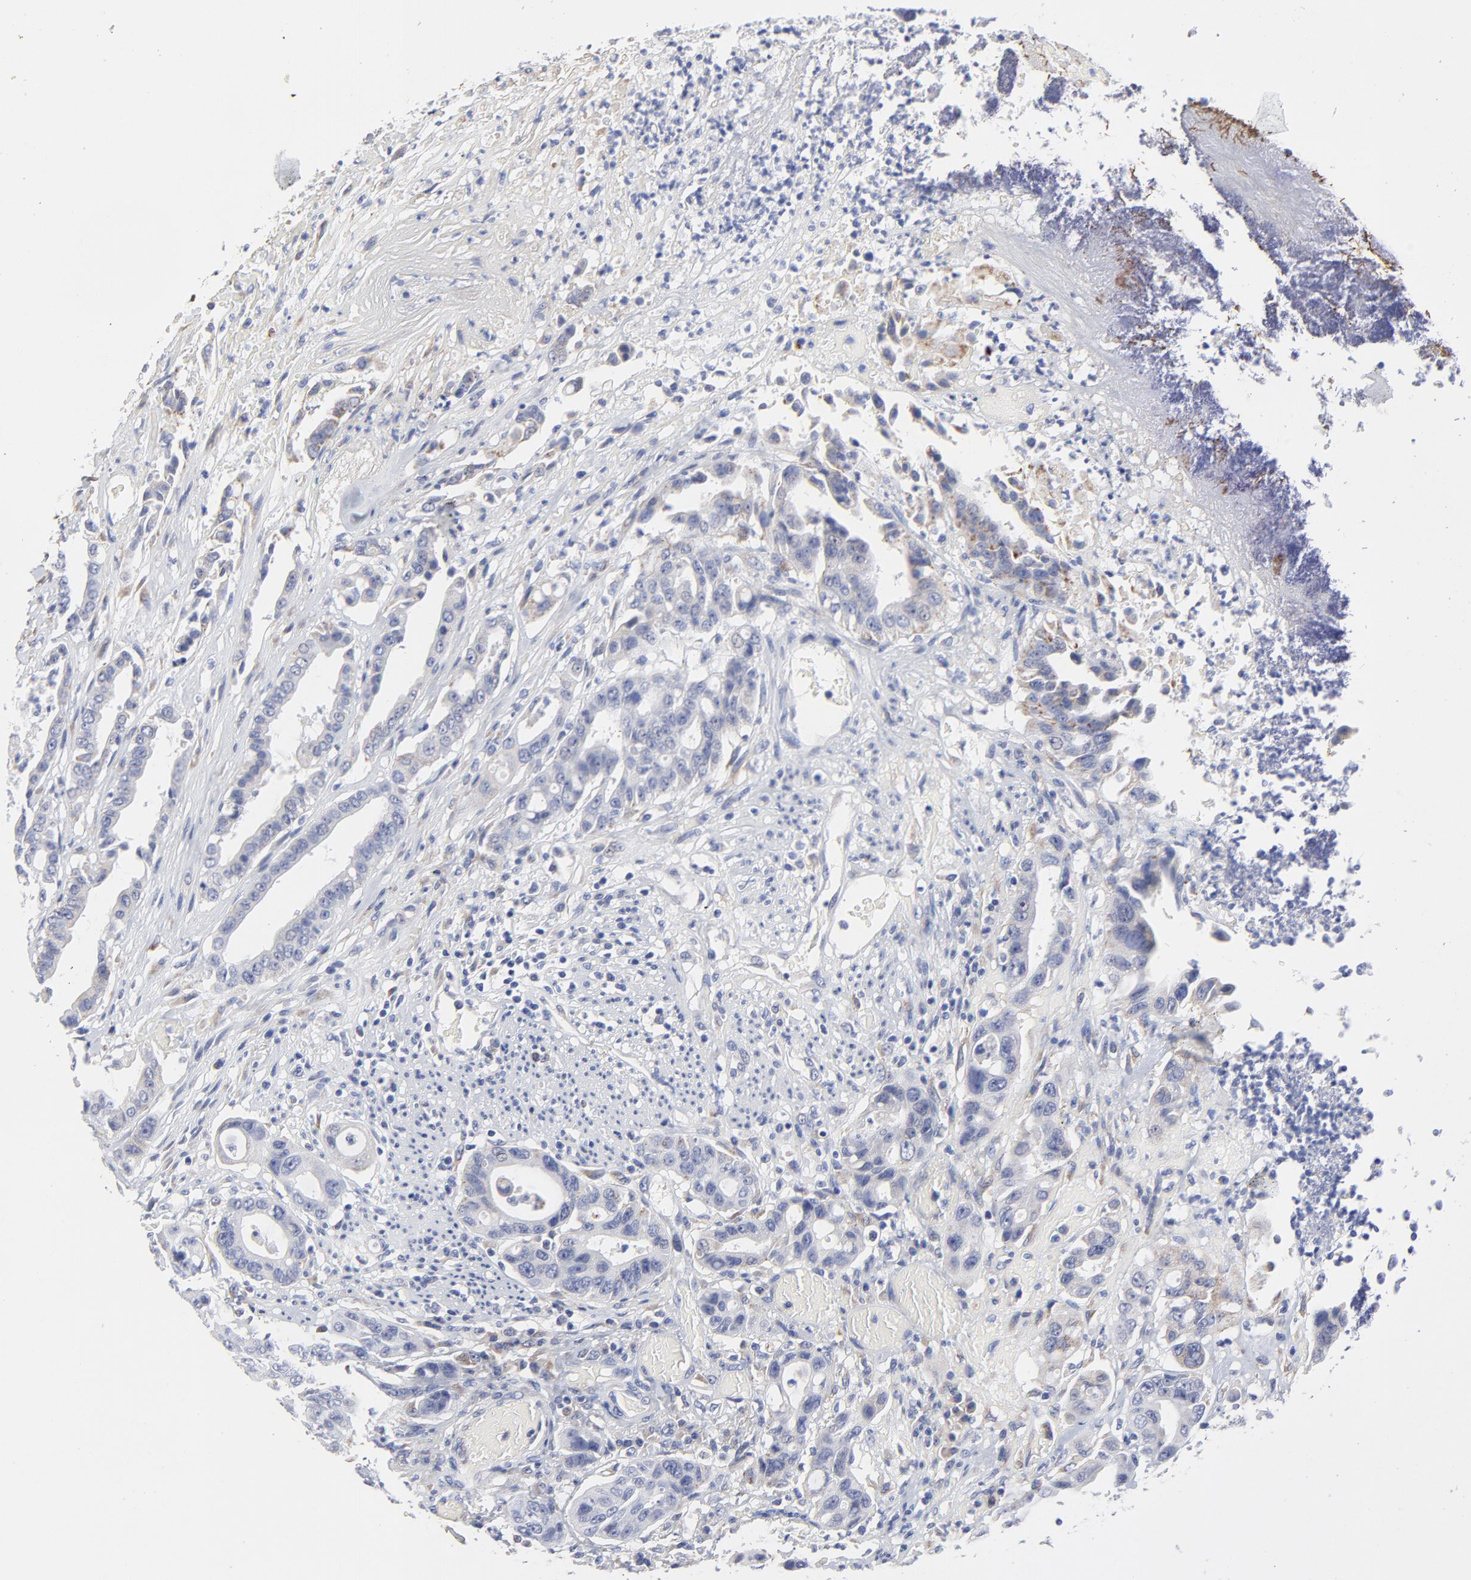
{"staining": {"intensity": "negative", "quantity": "none", "location": "none"}, "tissue": "colorectal cancer", "cell_type": "Tumor cells", "image_type": "cancer", "snomed": [{"axis": "morphology", "description": "Adenocarcinoma, NOS"}, {"axis": "topography", "description": "Colon"}], "caption": "Protein analysis of adenocarcinoma (colorectal) reveals no significant staining in tumor cells.", "gene": "DUSP9", "patient": {"sex": "female", "age": 70}}